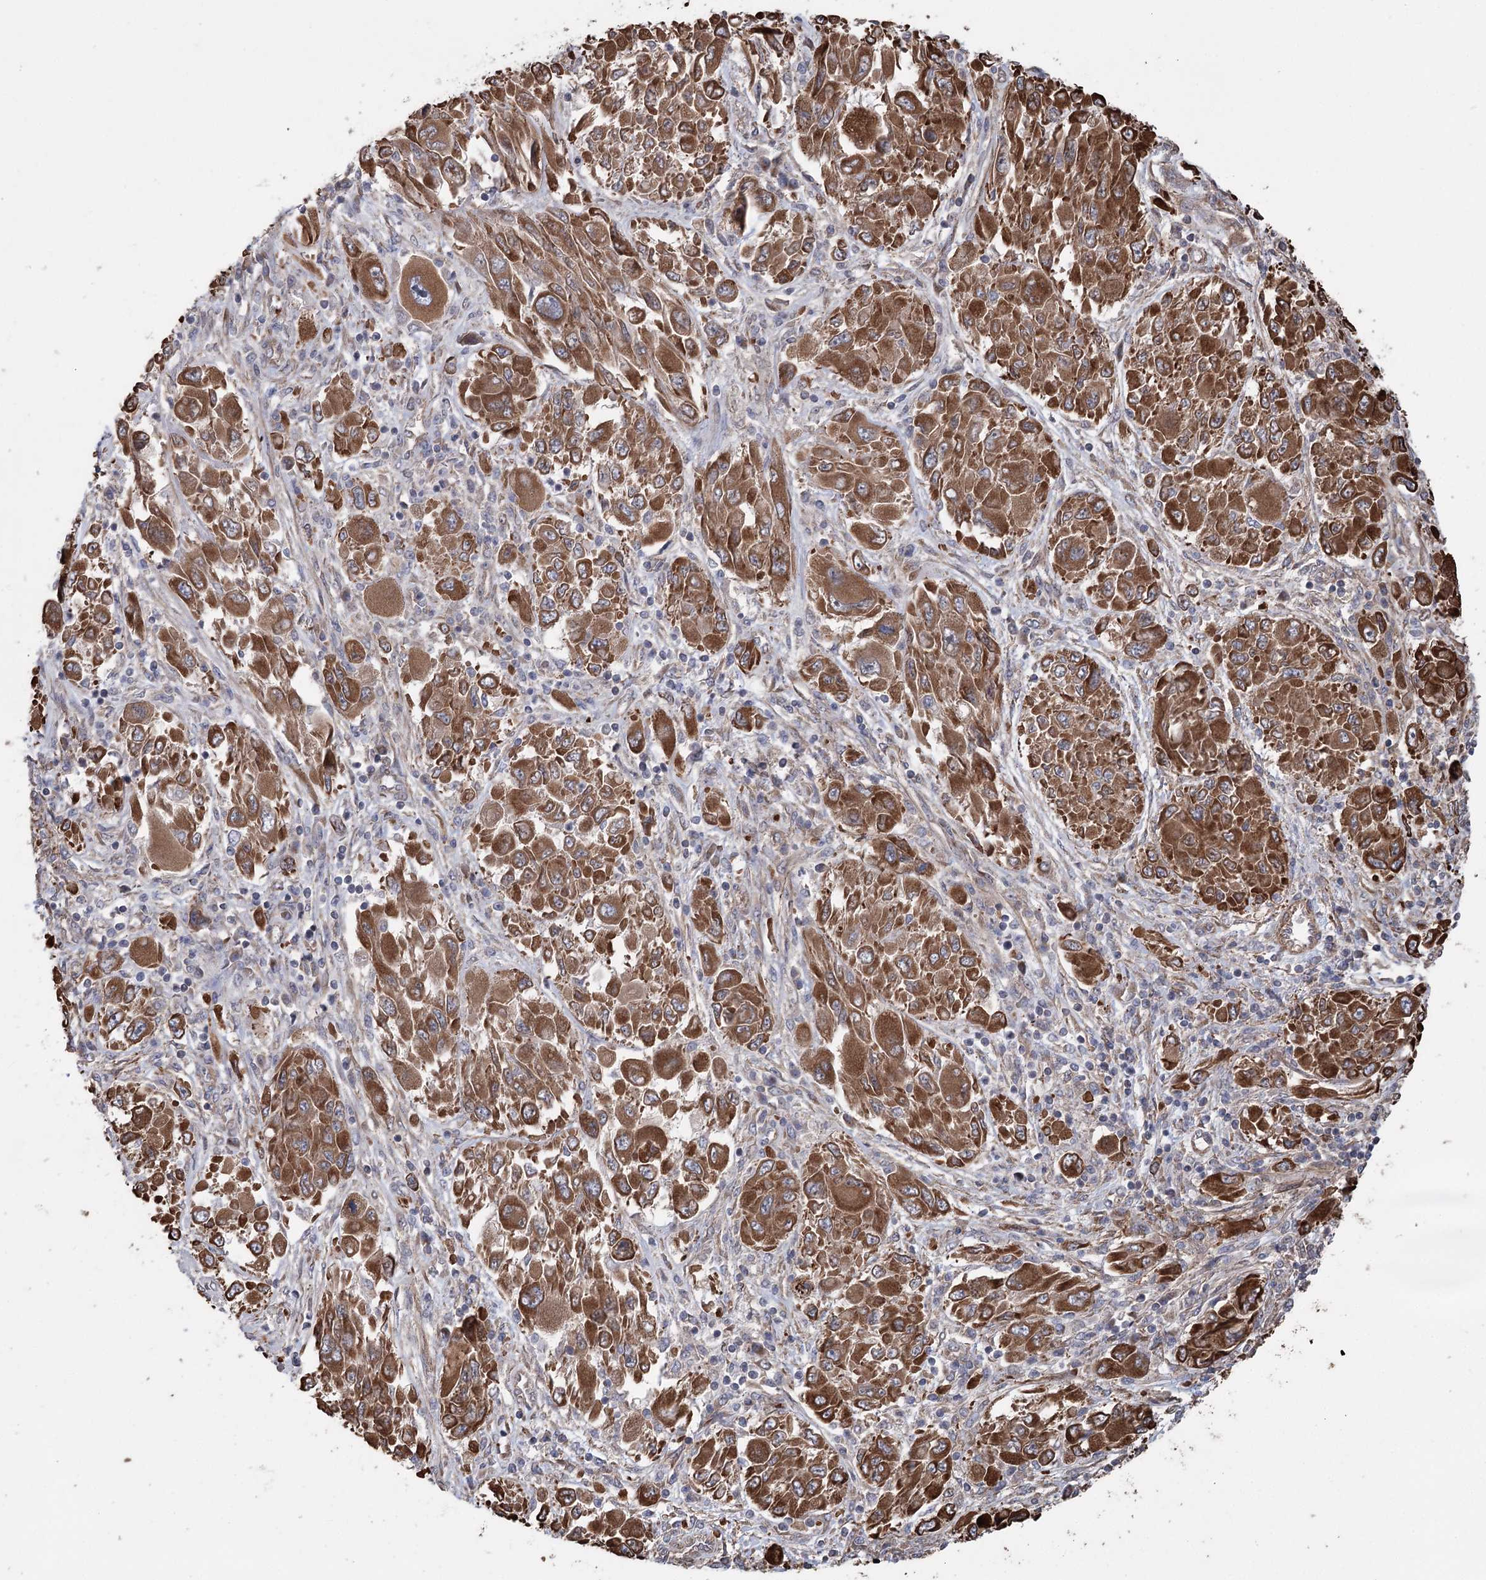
{"staining": {"intensity": "strong", "quantity": ">75%", "location": "cytoplasmic/membranous"}, "tissue": "melanoma", "cell_type": "Tumor cells", "image_type": "cancer", "snomed": [{"axis": "morphology", "description": "Malignant melanoma, NOS"}, {"axis": "topography", "description": "Skin"}], "caption": "Tumor cells display high levels of strong cytoplasmic/membranous staining in approximately >75% of cells in melanoma. (brown staining indicates protein expression, while blue staining denotes nuclei).", "gene": "RWDD4", "patient": {"sex": "female", "age": 91}}